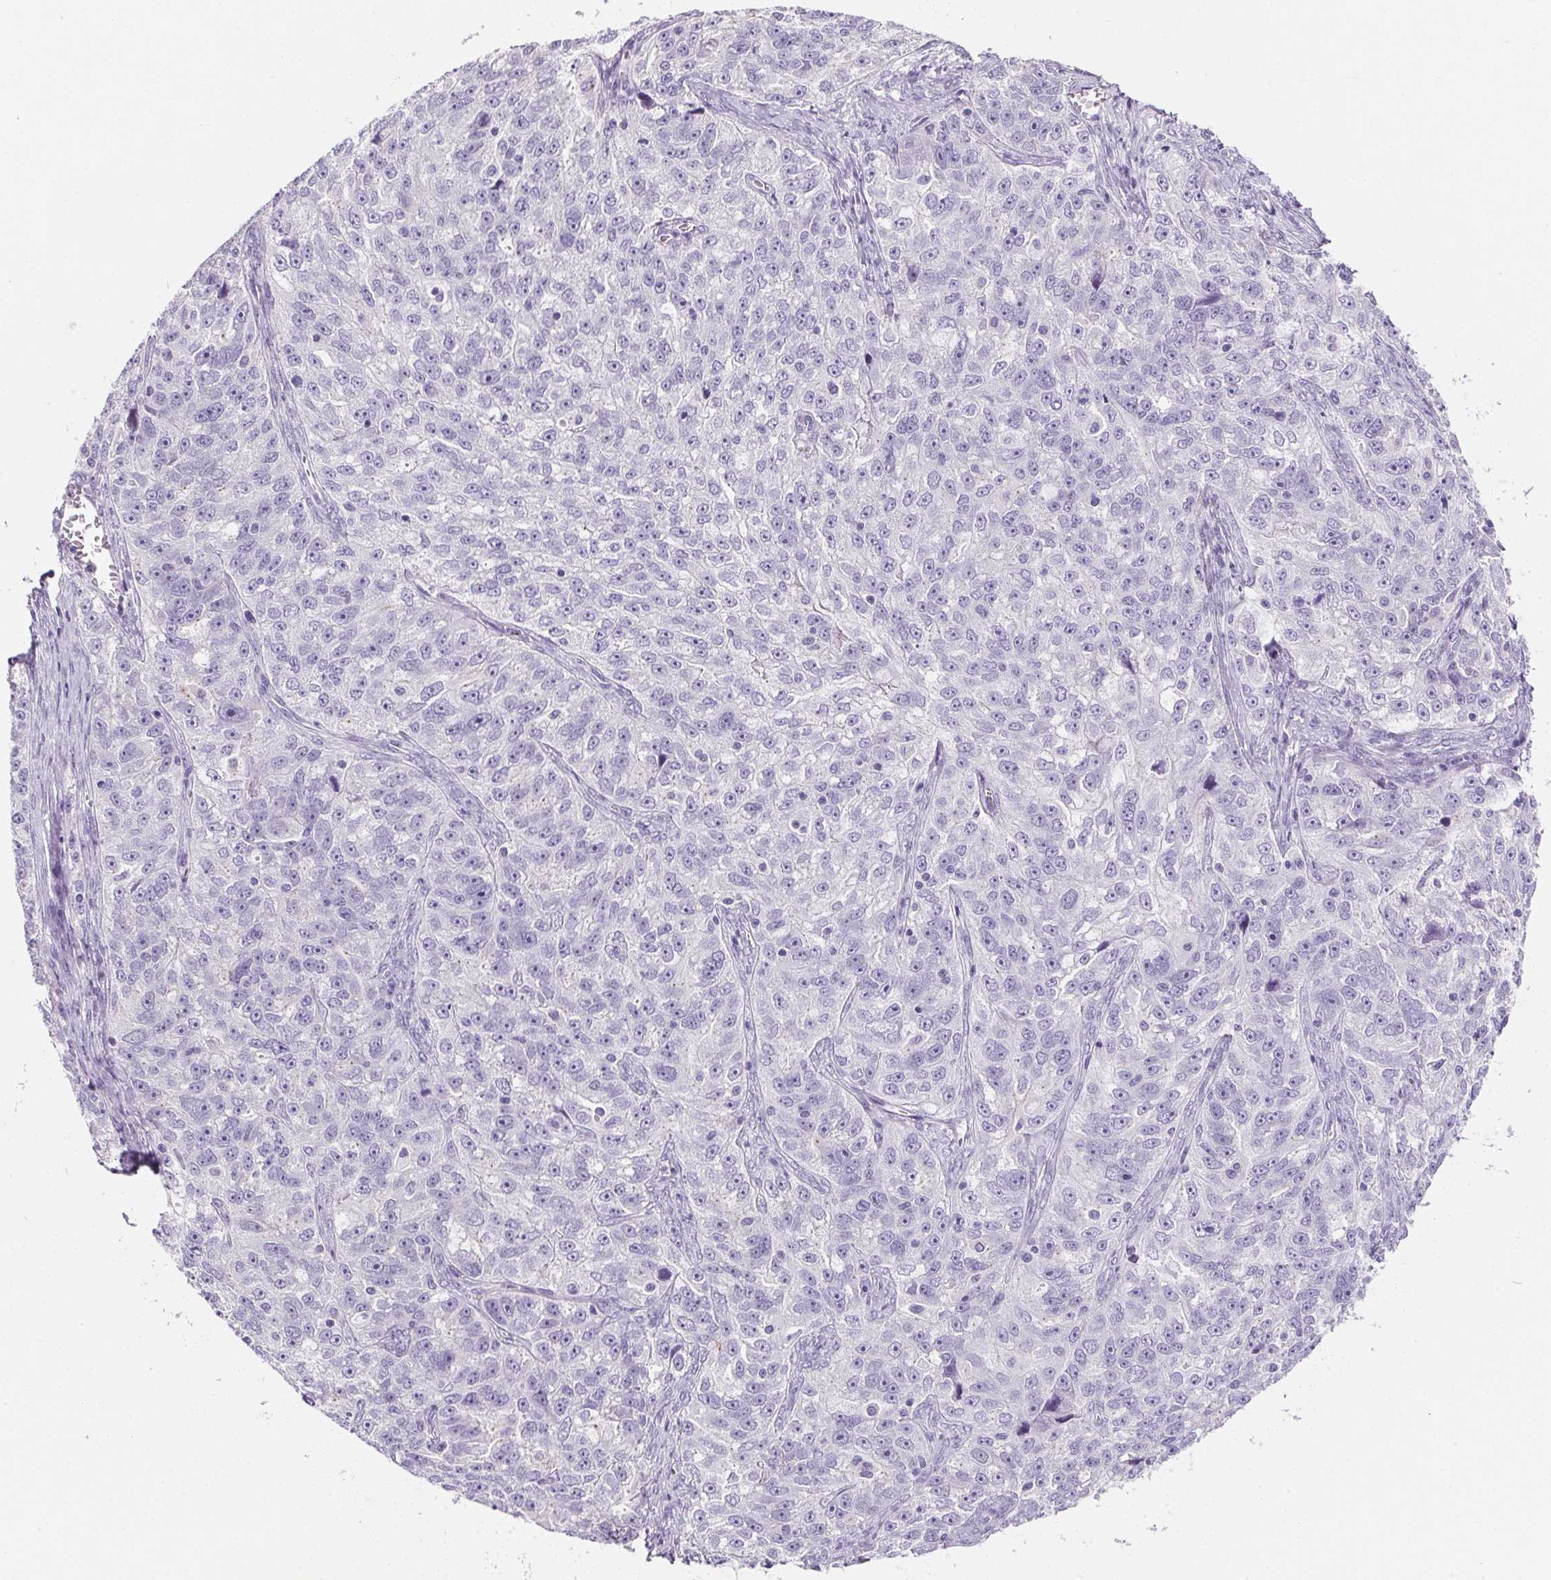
{"staining": {"intensity": "negative", "quantity": "none", "location": "none"}, "tissue": "ovarian cancer", "cell_type": "Tumor cells", "image_type": "cancer", "snomed": [{"axis": "morphology", "description": "Cystadenocarcinoma, serous, NOS"}, {"axis": "topography", "description": "Ovary"}], "caption": "High power microscopy photomicrograph of an immunohistochemistry photomicrograph of serous cystadenocarcinoma (ovarian), revealing no significant staining in tumor cells.", "gene": "AQP5", "patient": {"sex": "female", "age": 51}}